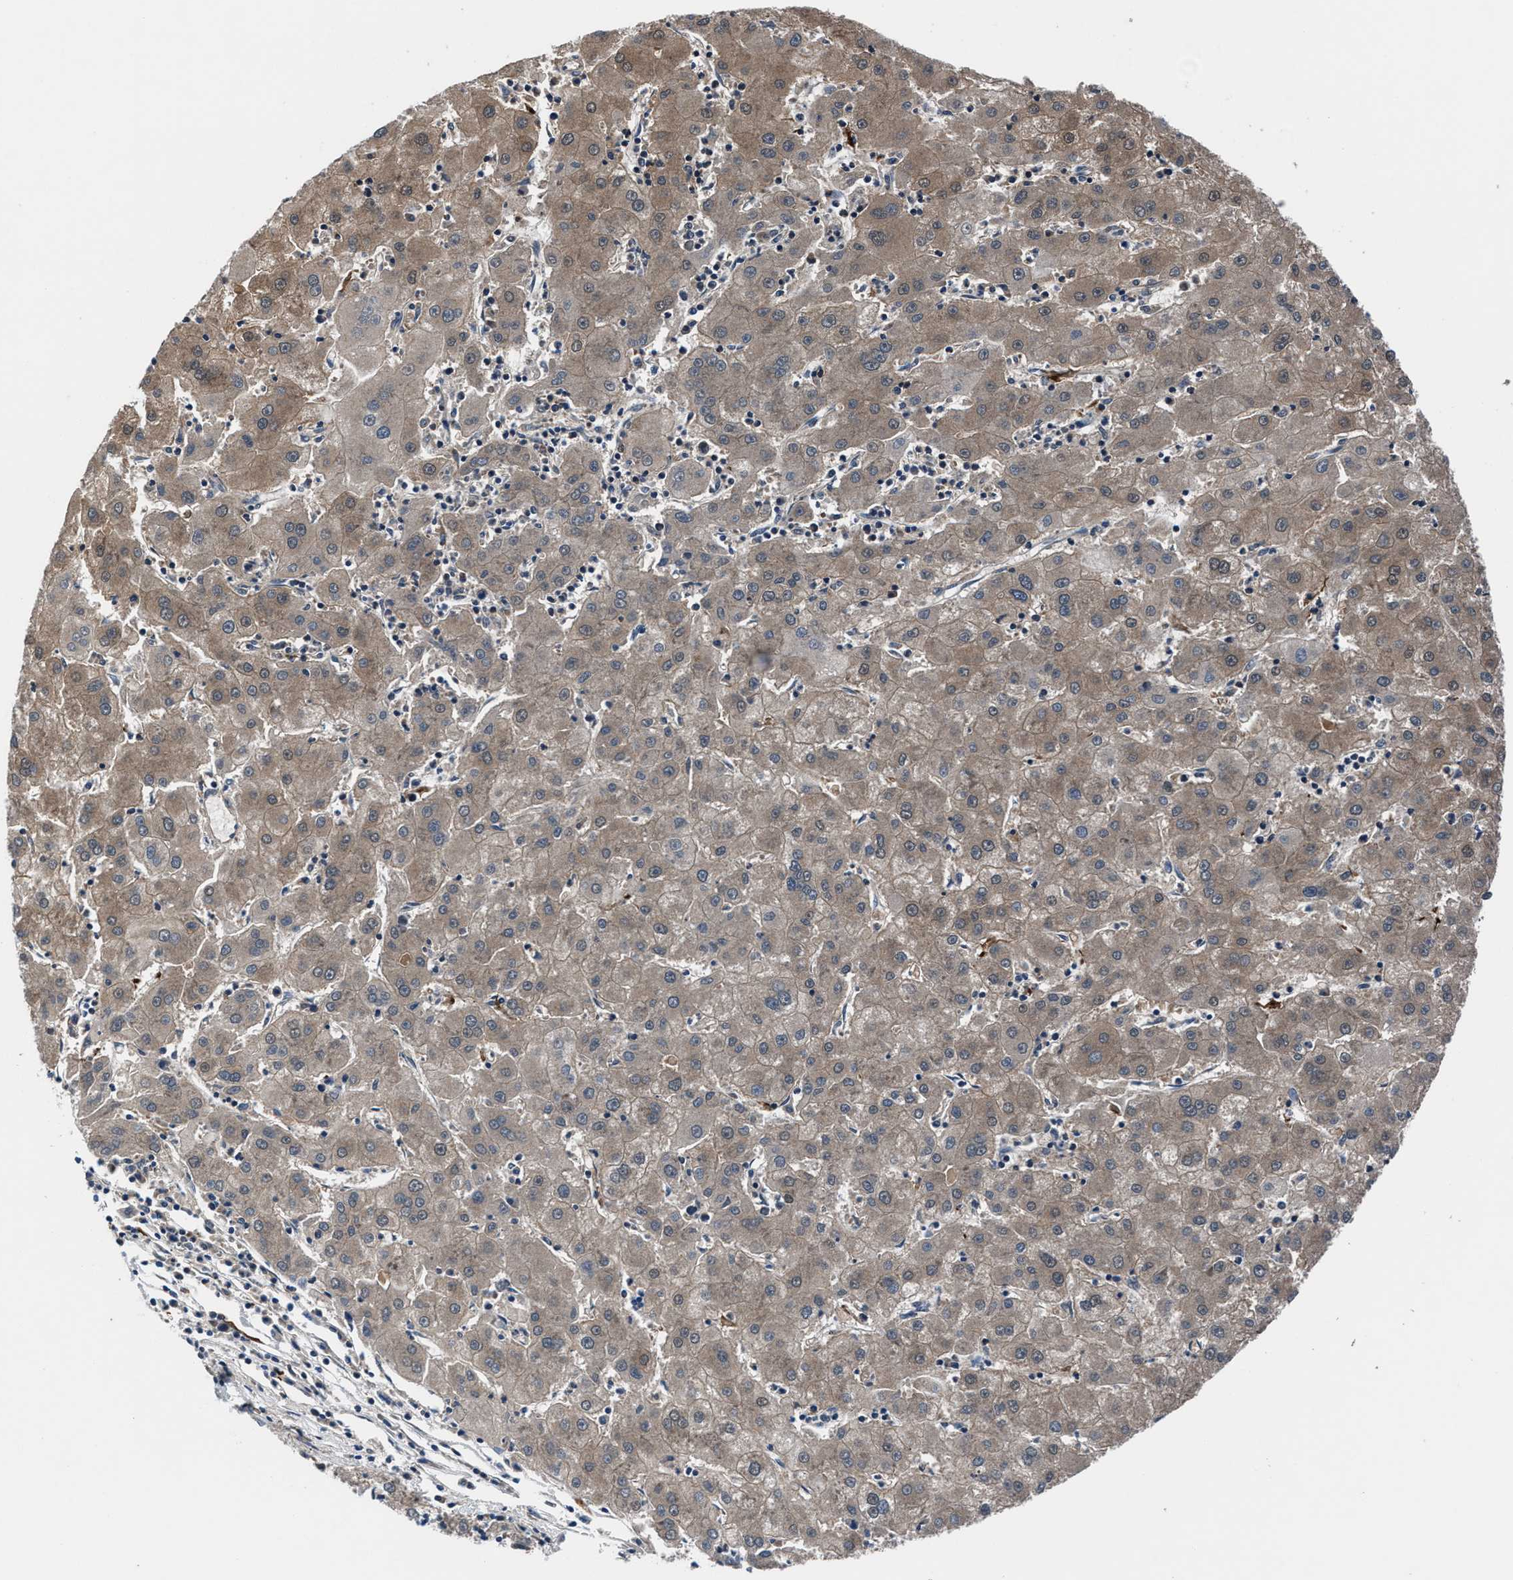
{"staining": {"intensity": "weak", "quantity": ">75%", "location": "cytoplasmic/membranous"}, "tissue": "liver cancer", "cell_type": "Tumor cells", "image_type": "cancer", "snomed": [{"axis": "morphology", "description": "Carcinoma, Hepatocellular, NOS"}, {"axis": "topography", "description": "Liver"}], "caption": "Liver cancer tissue reveals weak cytoplasmic/membranous staining in about >75% of tumor cells", "gene": "PRPSAP2", "patient": {"sex": "male", "age": 72}}